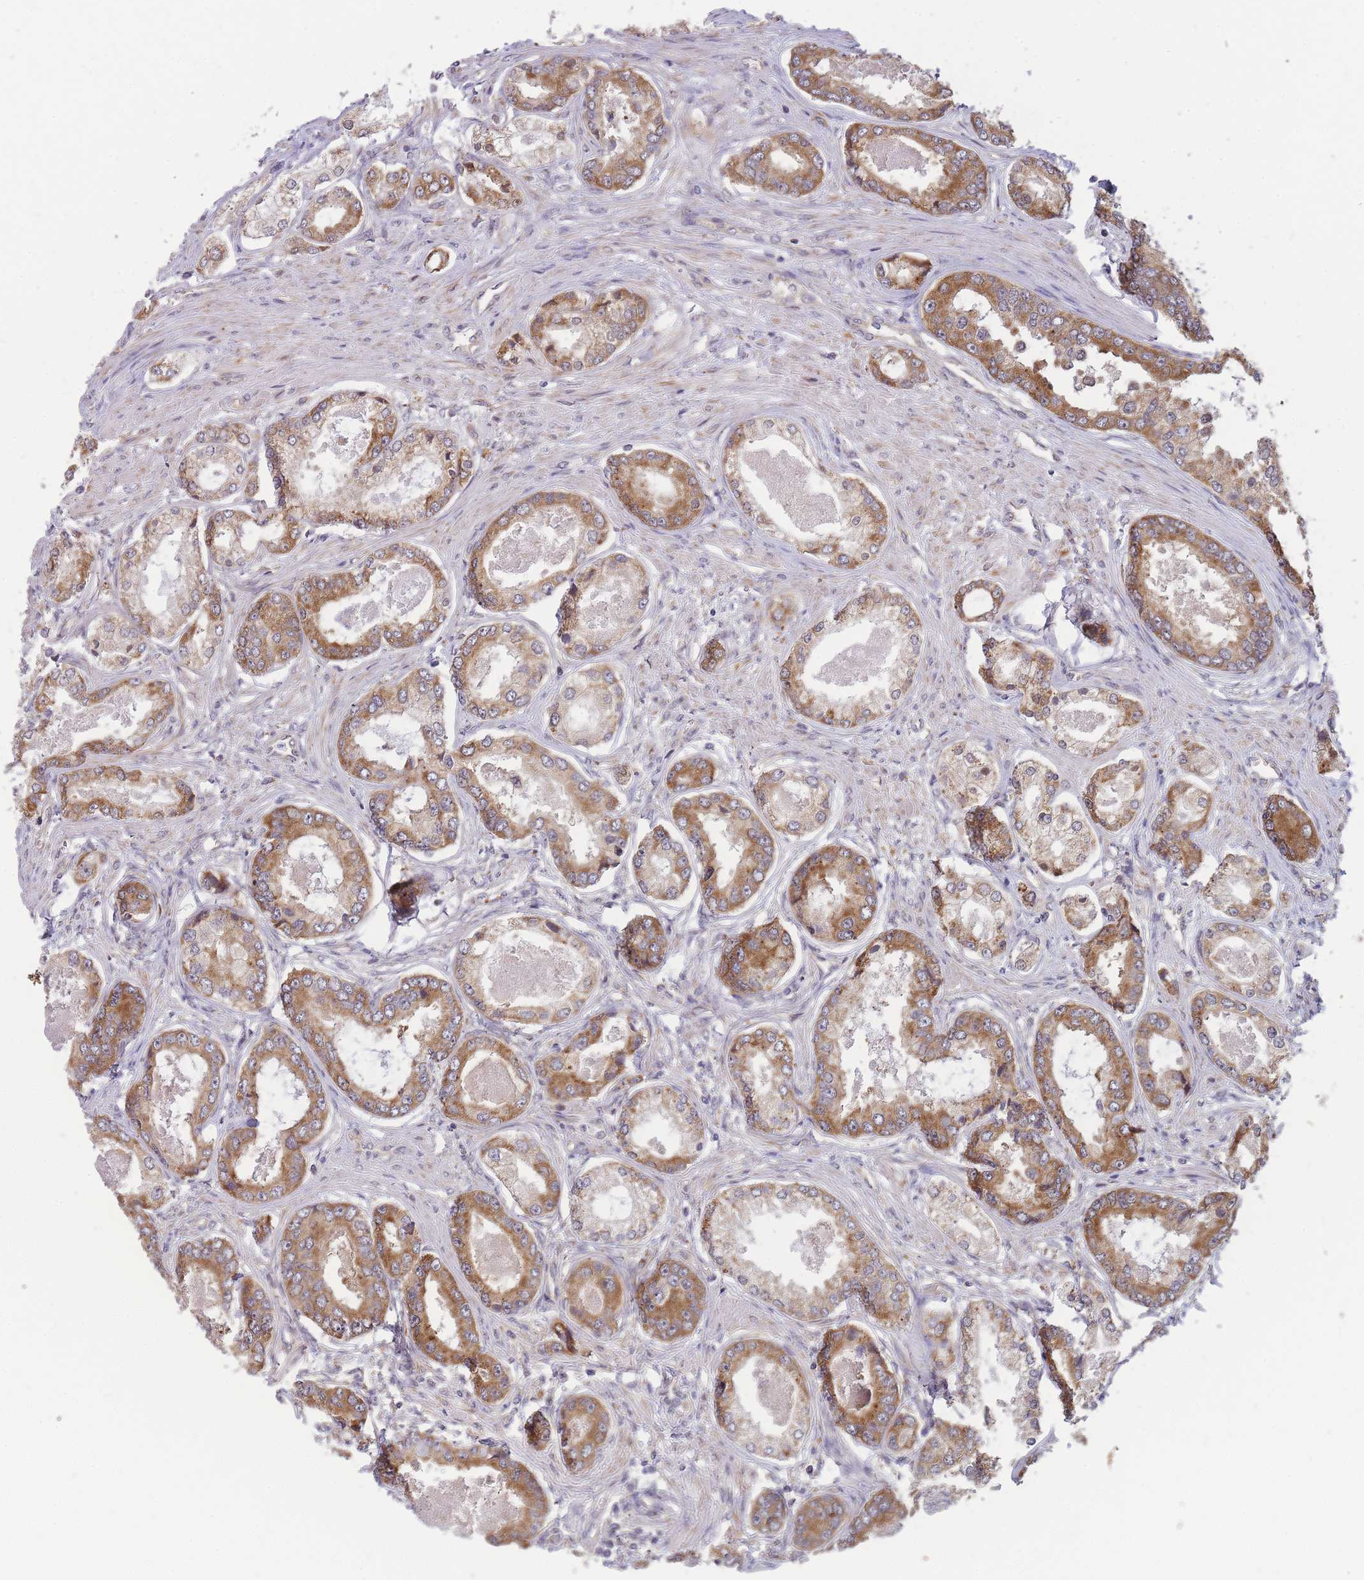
{"staining": {"intensity": "moderate", "quantity": ">75%", "location": "cytoplasmic/membranous"}, "tissue": "prostate cancer", "cell_type": "Tumor cells", "image_type": "cancer", "snomed": [{"axis": "morphology", "description": "Adenocarcinoma, Low grade"}, {"axis": "topography", "description": "Prostate"}], "caption": "Immunohistochemistry (IHC) photomicrograph of neoplastic tissue: human prostate cancer stained using immunohistochemistry shows medium levels of moderate protein expression localized specifically in the cytoplasmic/membranous of tumor cells, appearing as a cytoplasmic/membranous brown color.", "gene": "MRPL23", "patient": {"sex": "male", "age": 68}}